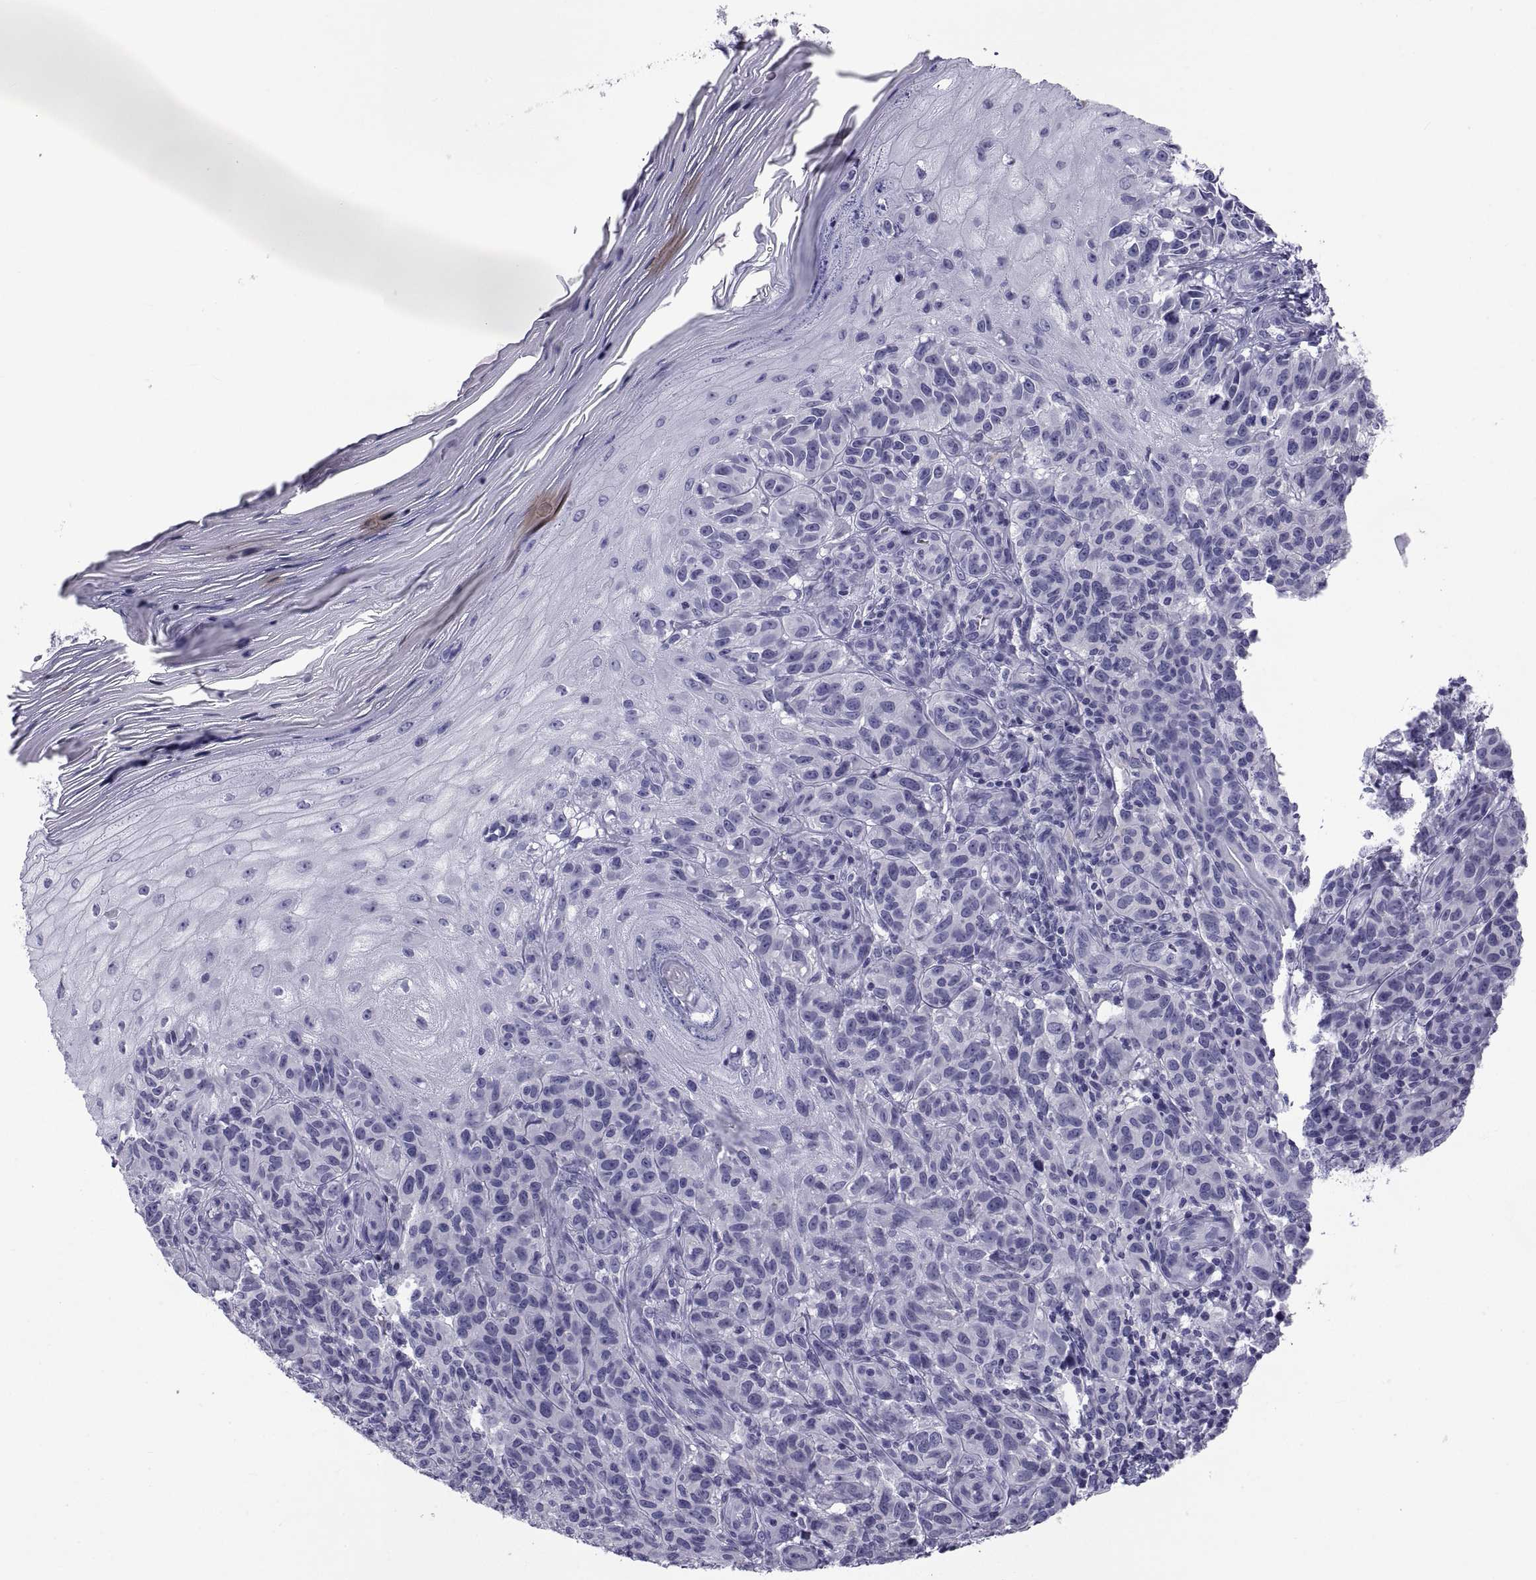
{"staining": {"intensity": "negative", "quantity": "none", "location": "none"}, "tissue": "melanoma", "cell_type": "Tumor cells", "image_type": "cancer", "snomed": [{"axis": "morphology", "description": "Malignant melanoma, NOS"}, {"axis": "topography", "description": "Skin"}], "caption": "Tumor cells are negative for brown protein staining in malignant melanoma.", "gene": "NPTX2", "patient": {"sex": "female", "age": 53}}